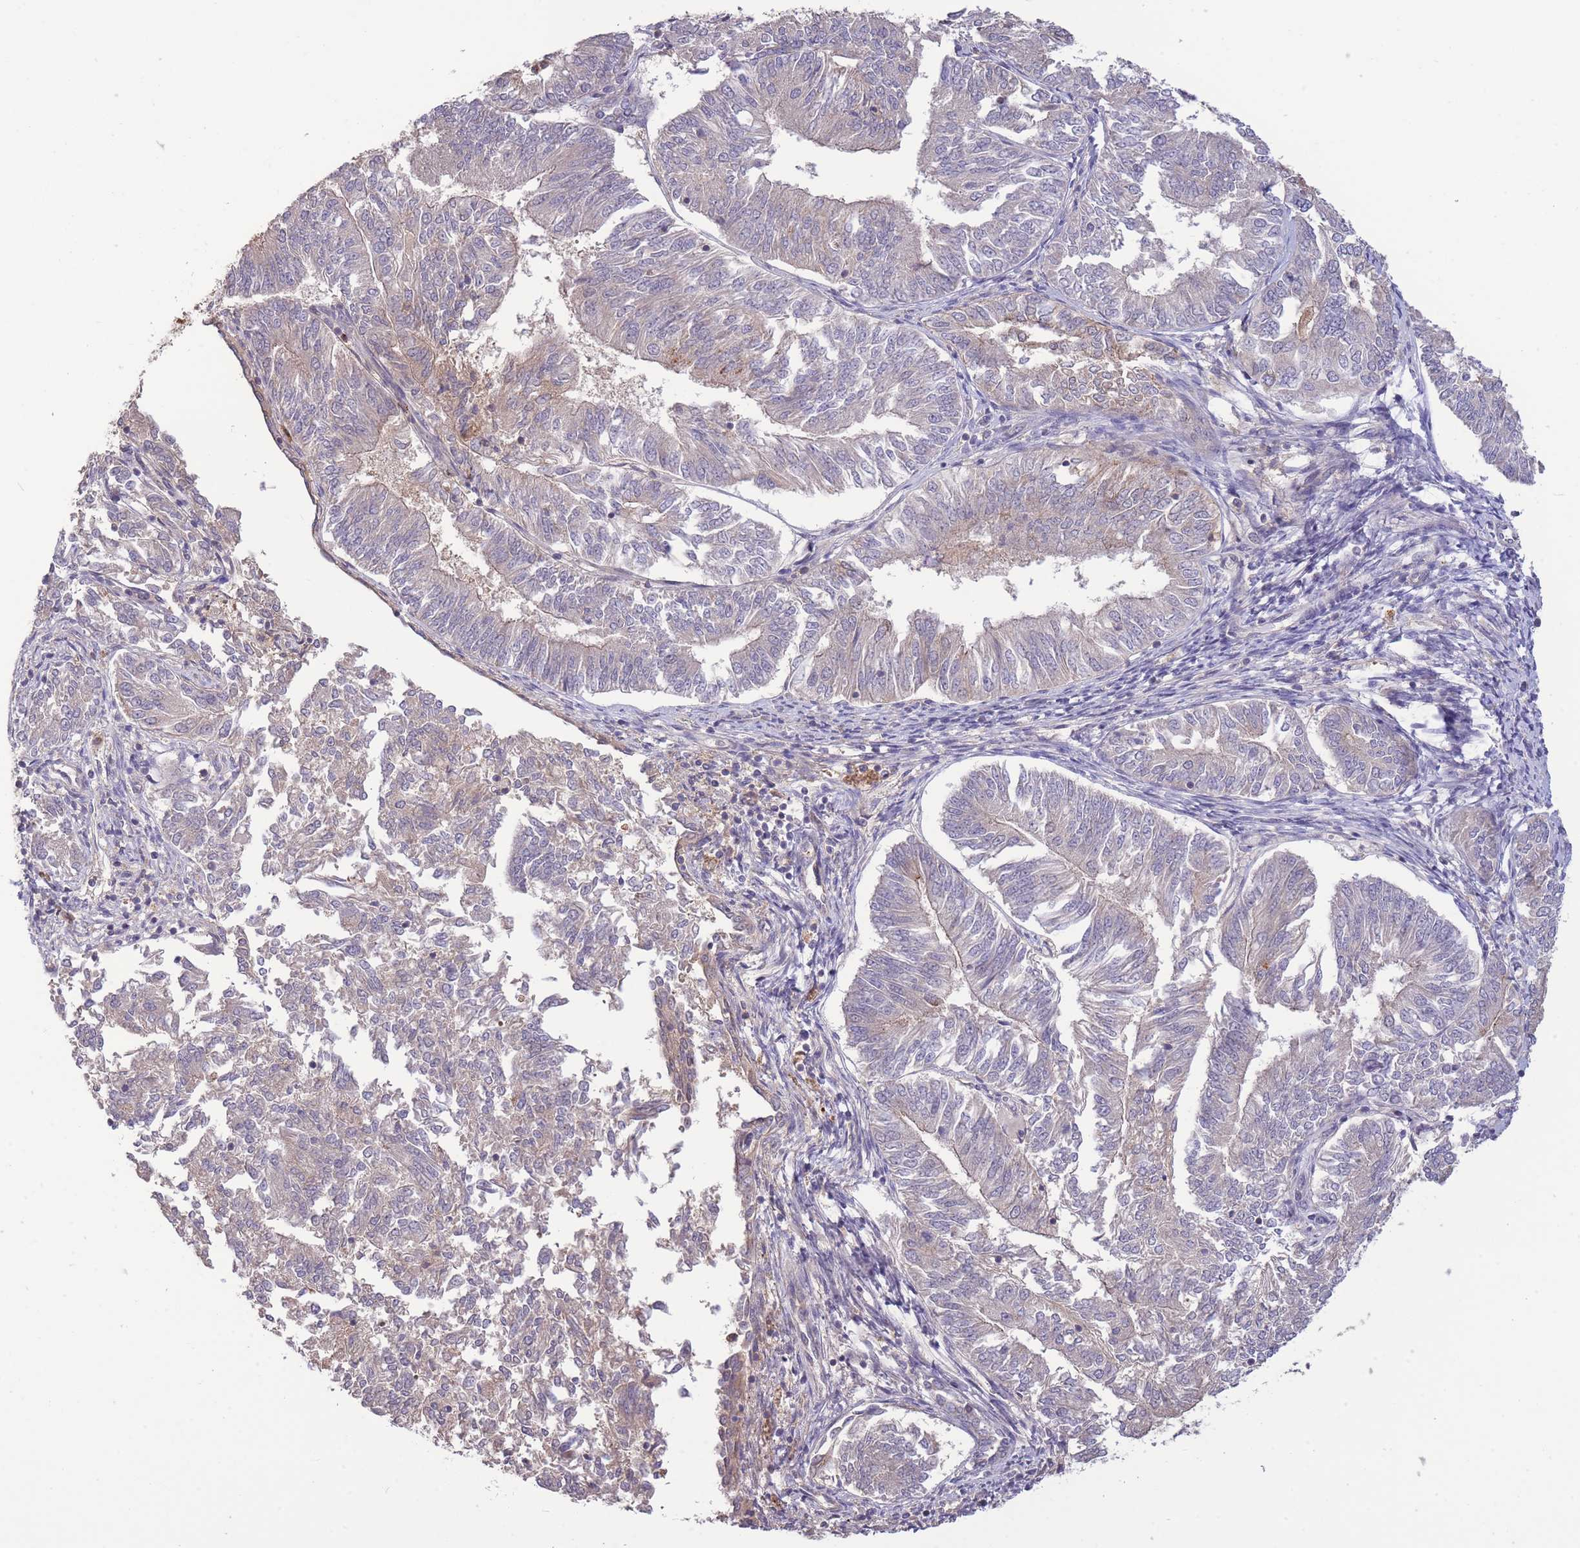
{"staining": {"intensity": "weak", "quantity": "<25%", "location": "cytoplasmic/membranous"}, "tissue": "endometrial cancer", "cell_type": "Tumor cells", "image_type": "cancer", "snomed": [{"axis": "morphology", "description": "Adenocarcinoma, NOS"}, {"axis": "topography", "description": "Endometrium"}], "caption": "An image of human endometrial cancer (adenocarcinoma) is negative for staining in tumor cells. (DAB (3,3'-diaminobenzidine) immunohistochemistry visualized using brightfield microscopy, high magnification).", "gene": "ZNF304", "patient": {"sex": "female", "age": 58}}